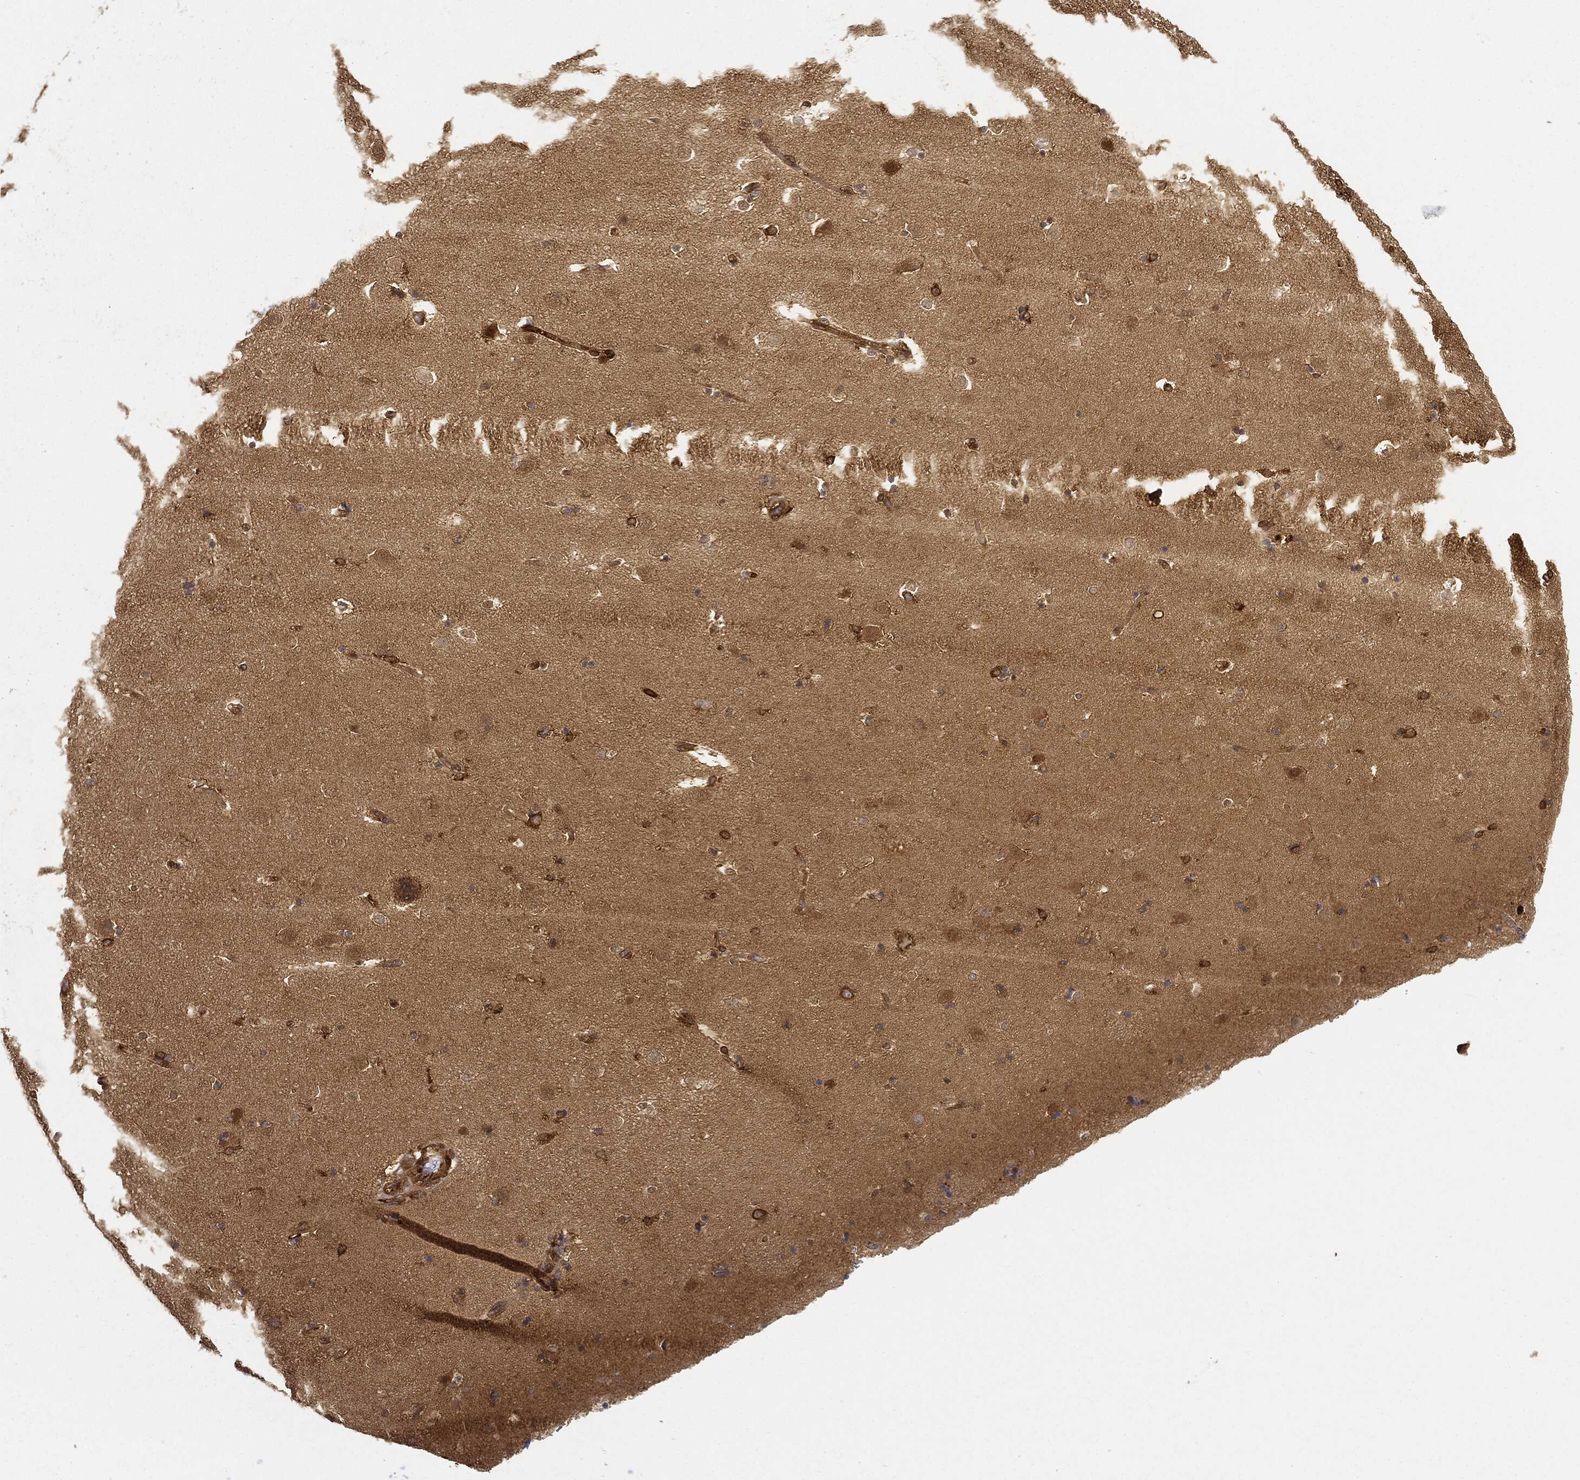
{"staining": {"intensity": "strong", "quantity": "<25%", "location": "cytoplasmic/membranous,nuclear"}, "tissue": "caudate", "cell_type": "Glial cells", "image_type": "normal", "snomed": [{"axis": "morphology", "description": "Normal tissue, NOS"}, {"axis": "topography", "description": "Lateral ventricle wall"}], "caption": "Immunohistochemical staining of unremarkable human caudate reveals medium levels of strong cytoplasmic/membranous,nuclear expression in about <25% of glial cells.", "gene": "WDR1", "patient": {"sex": "male", "age": 51}}